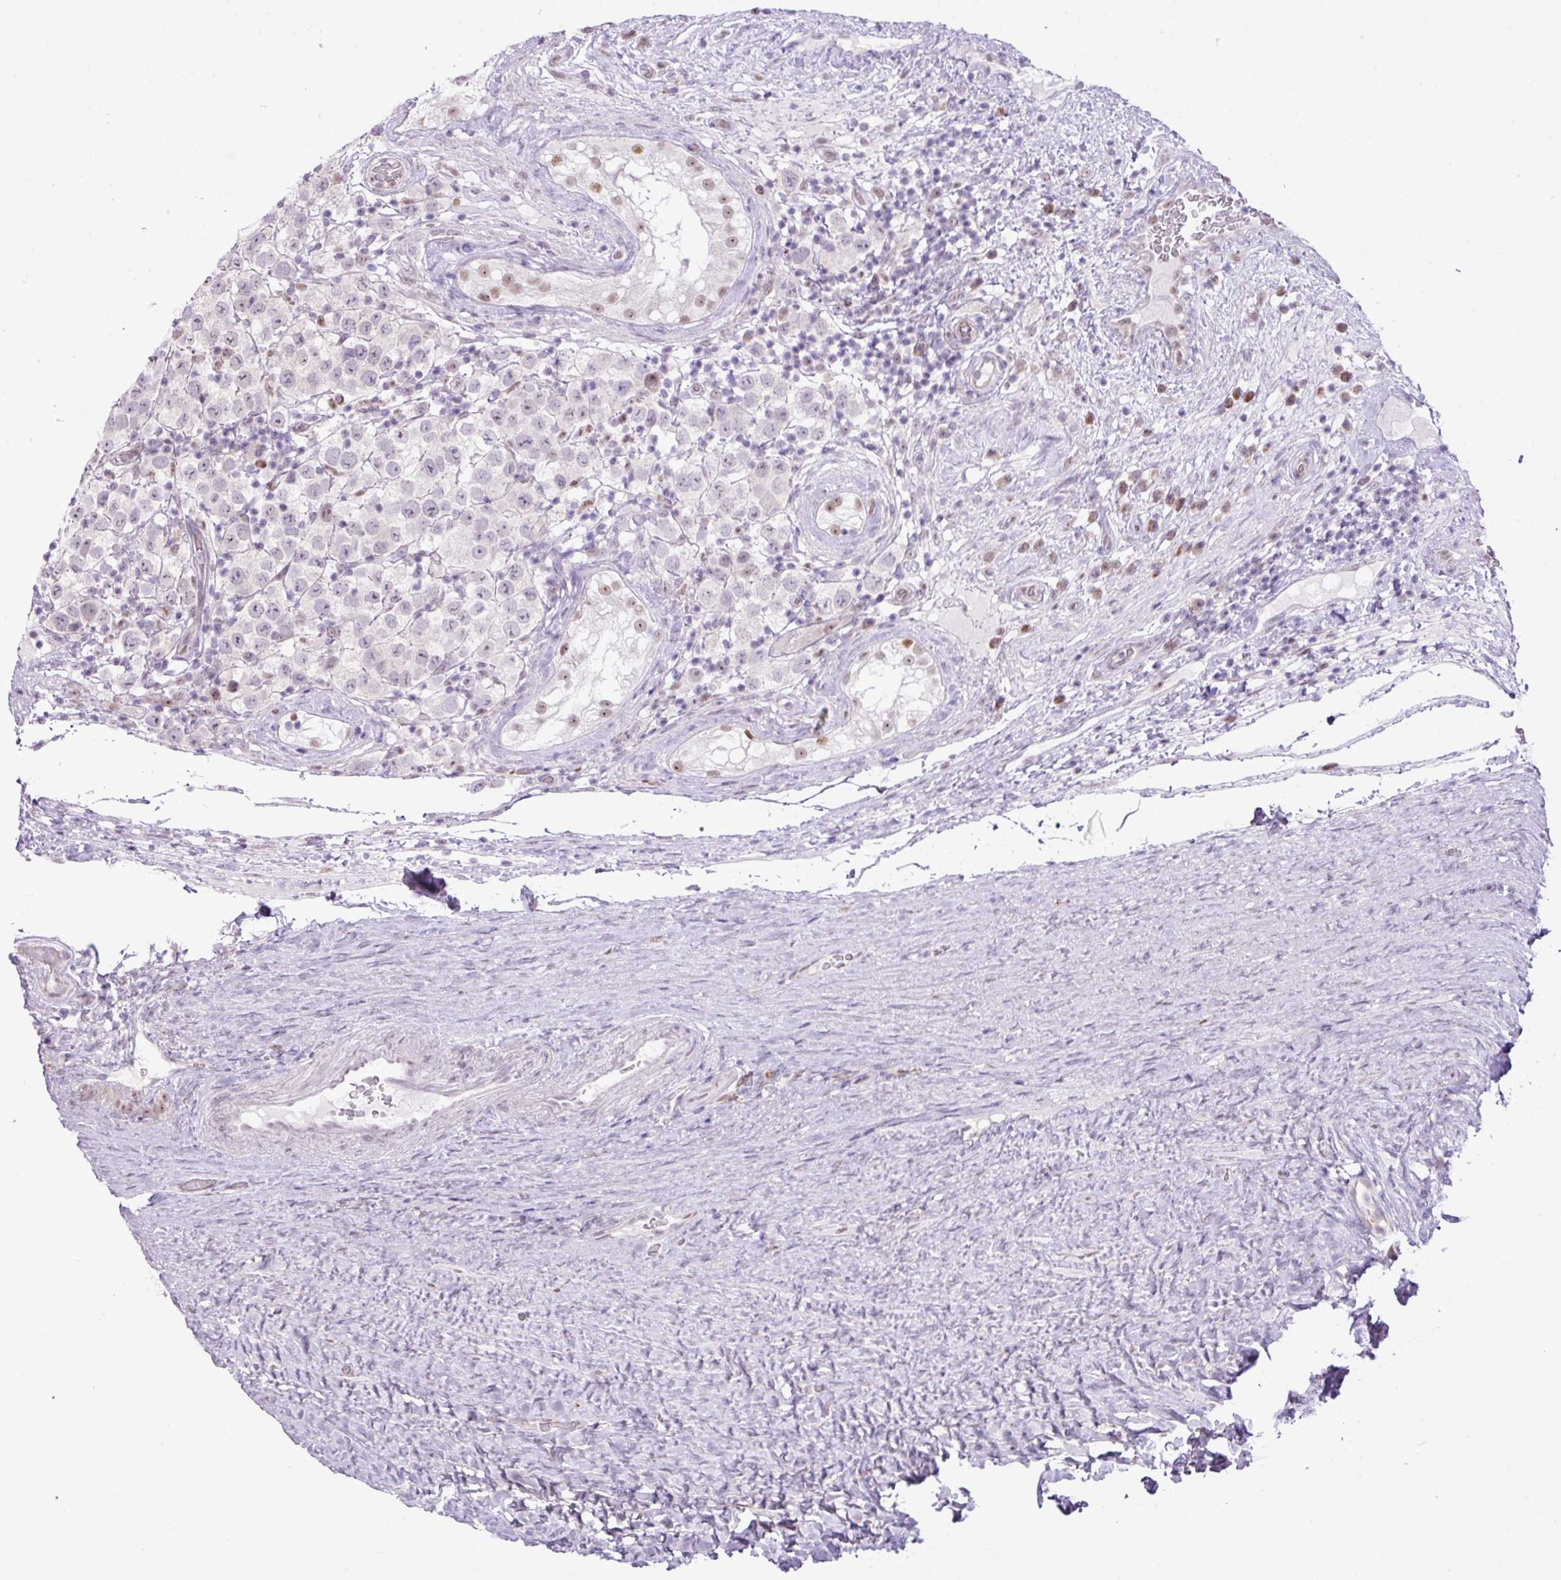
{"staining": {"intensity": "weak", "quantity": "<25%", "location": "nuclear"}, "tissue": "testis cancer", "cell_type": "Tumor cells", "image_type": "cancer", "snomed": [{"axis": "morphology", "description": "Seminoma, NOS"}, {"axis": "morphology", "description": "Carcinoma, Embryonal, NOS"}, {"axis": "topography", "description": "Testis"}], "caption": "A histopathology image of testis cancer stained for a protein exhibits no brown staining in tumor cells. Brightfield microscopy of IHC stained with DAB (3,3'-diaminobenzidine) (brown) and hematoxylin (blue), captured at high magnification.", "gene": "ELOA2", "patient": {"sex": "male", "age": 41}}